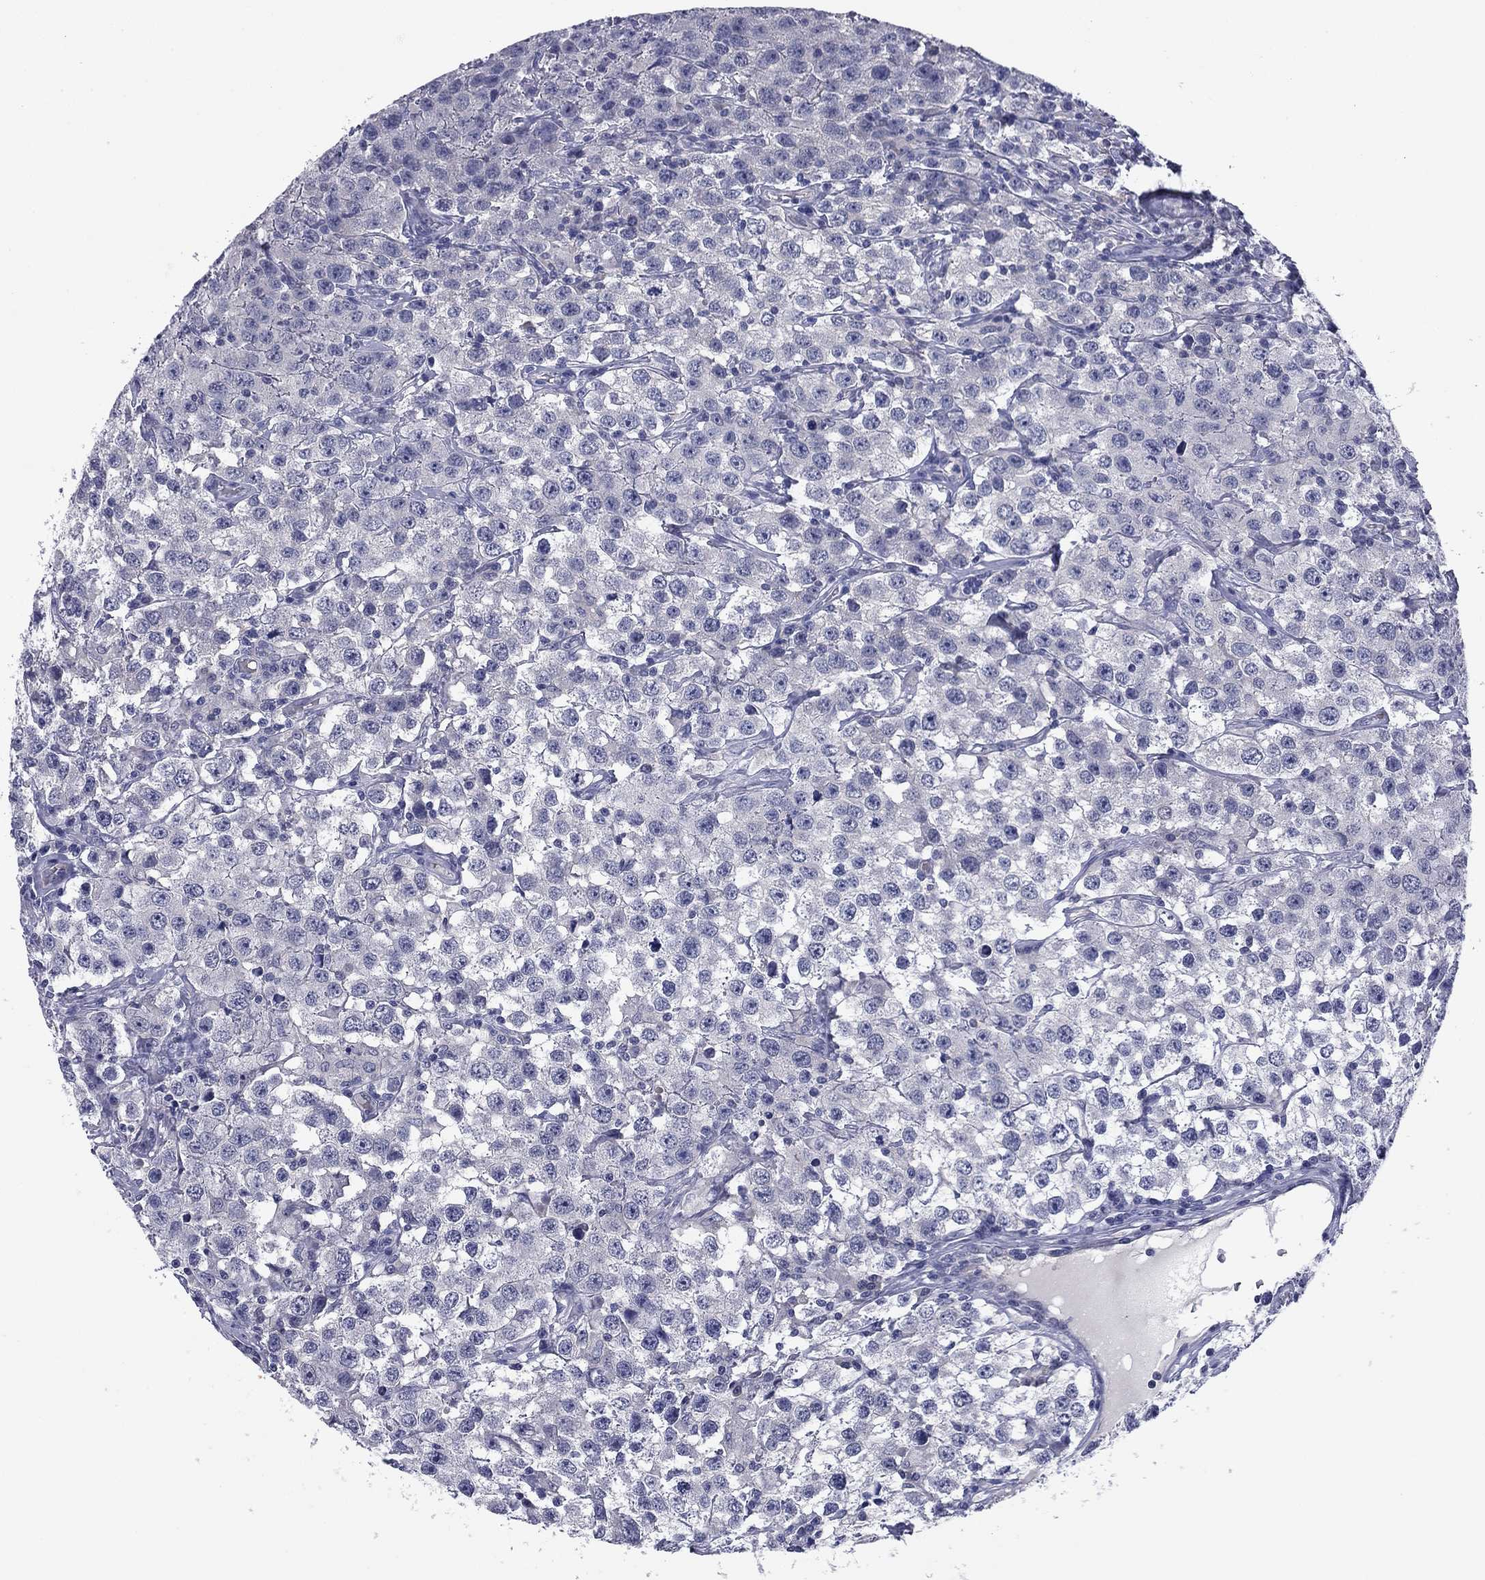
{"staining": {"intensity": "negative", "quantity": "none", "location": "none"}, "tissue": "testis cancer", "cell_type": "Tumor cells", "image_type": "cancer", "snomed": [{"axis": "morphology", "description": "Seminoma, NOS"}, {"axis": "topography", "description": "Testis"}], "caption": "Testis cancer stained for a protein using immunohistochemistry (IHC) shows no positivity tumor cells.", "gene": "REXO5", "patient": {"sex": "male", "age": 52}}